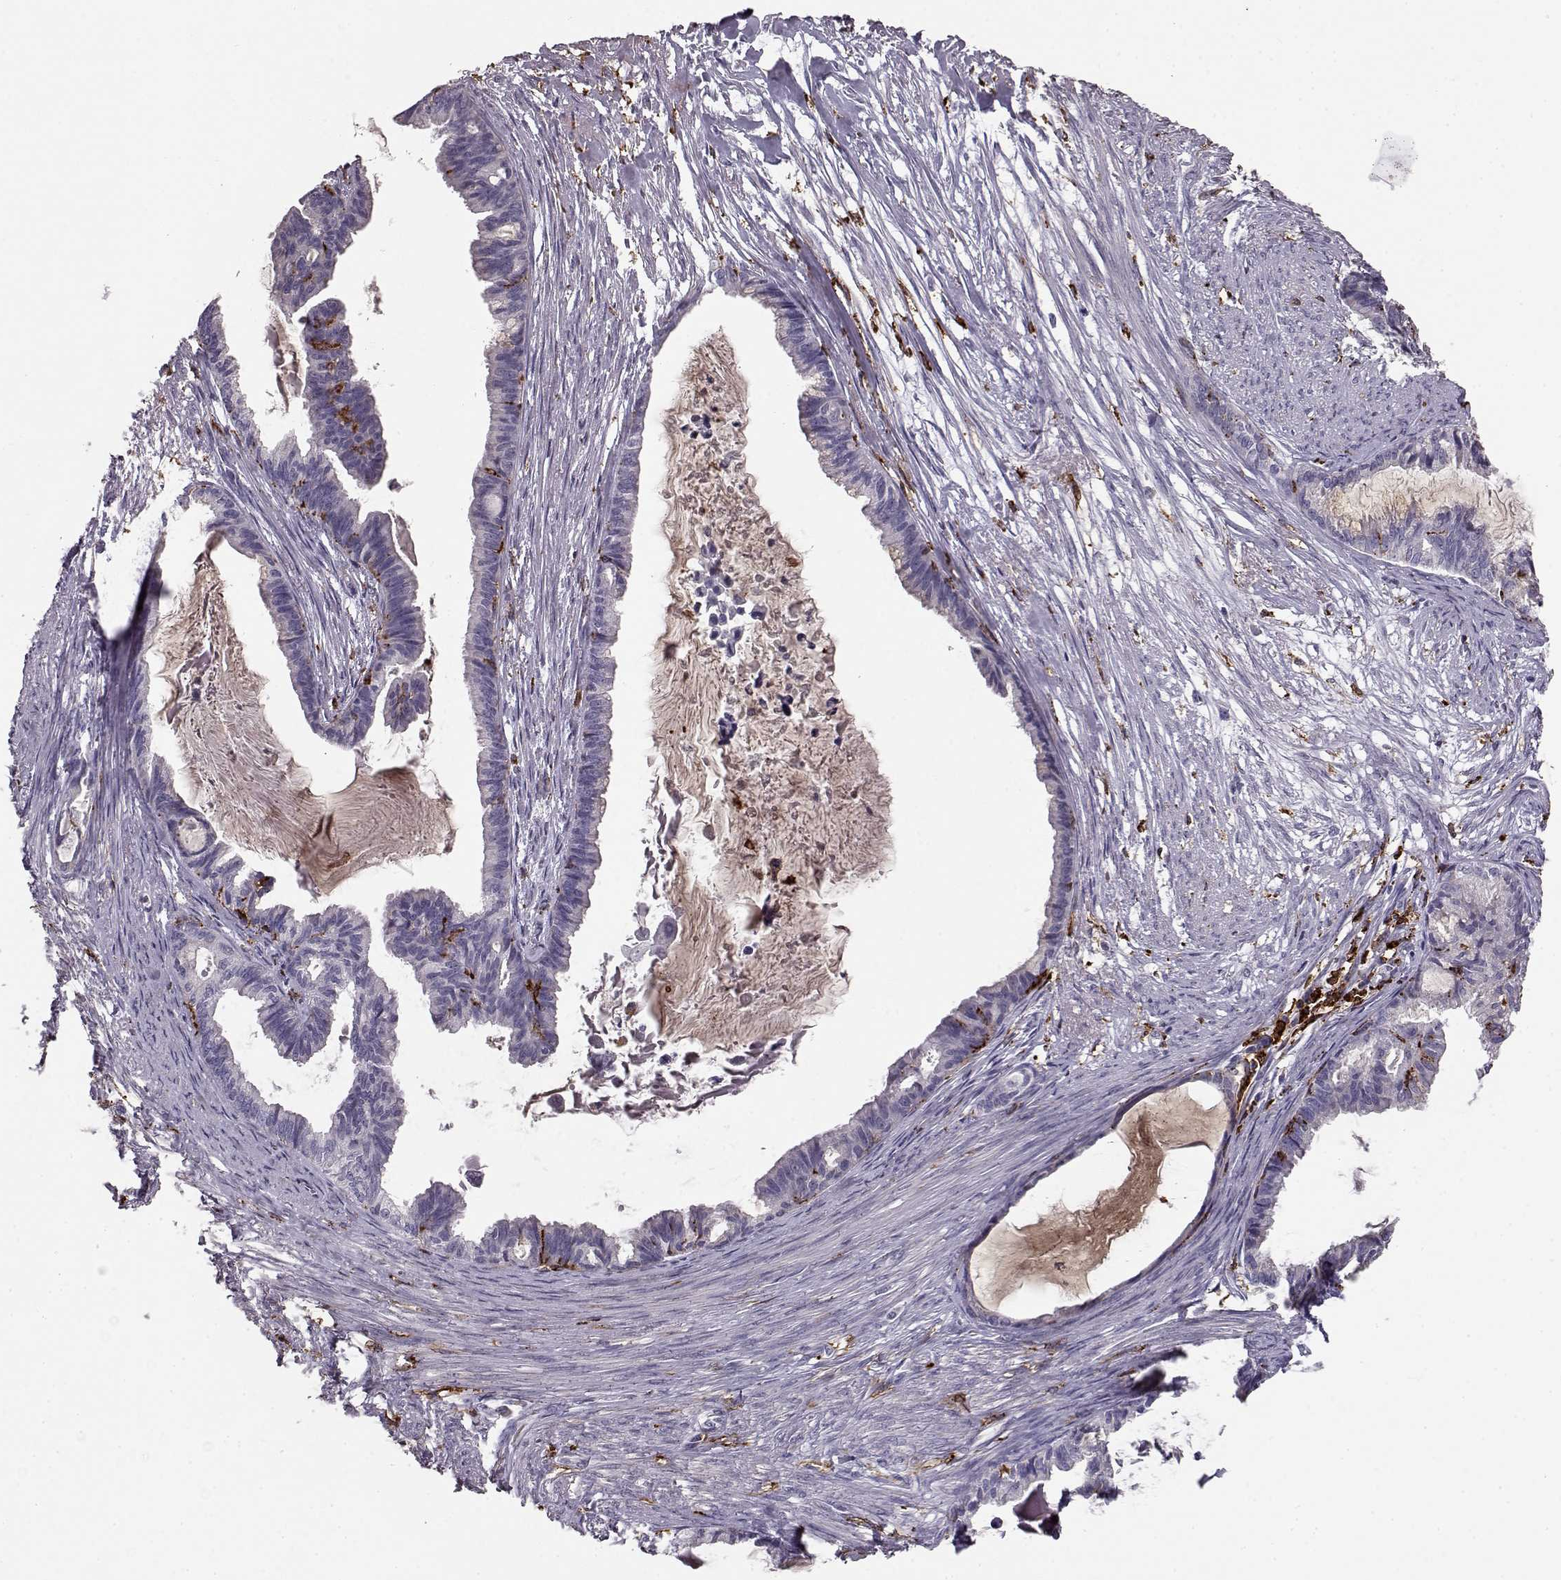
{"staining": {"intensity": "negative", "quantity": "none", "location": "none"}, "tissue": "endometrial cancer", "cell_type": "Tumor cells", "image_type": "cancer", "snomed": [{"axis": "morphology", "description": "Adenocarcinoma, NOS"}, {"axis": "topography", "description": "Endometrium"}], "caption": "This is an immunohistochemistry micrograph of human endometrial cancer (adenocarcinoma). There is no expression in tumor cells.", "gene": "CCNF", "patient": {"sex": "female", "age": 86}}